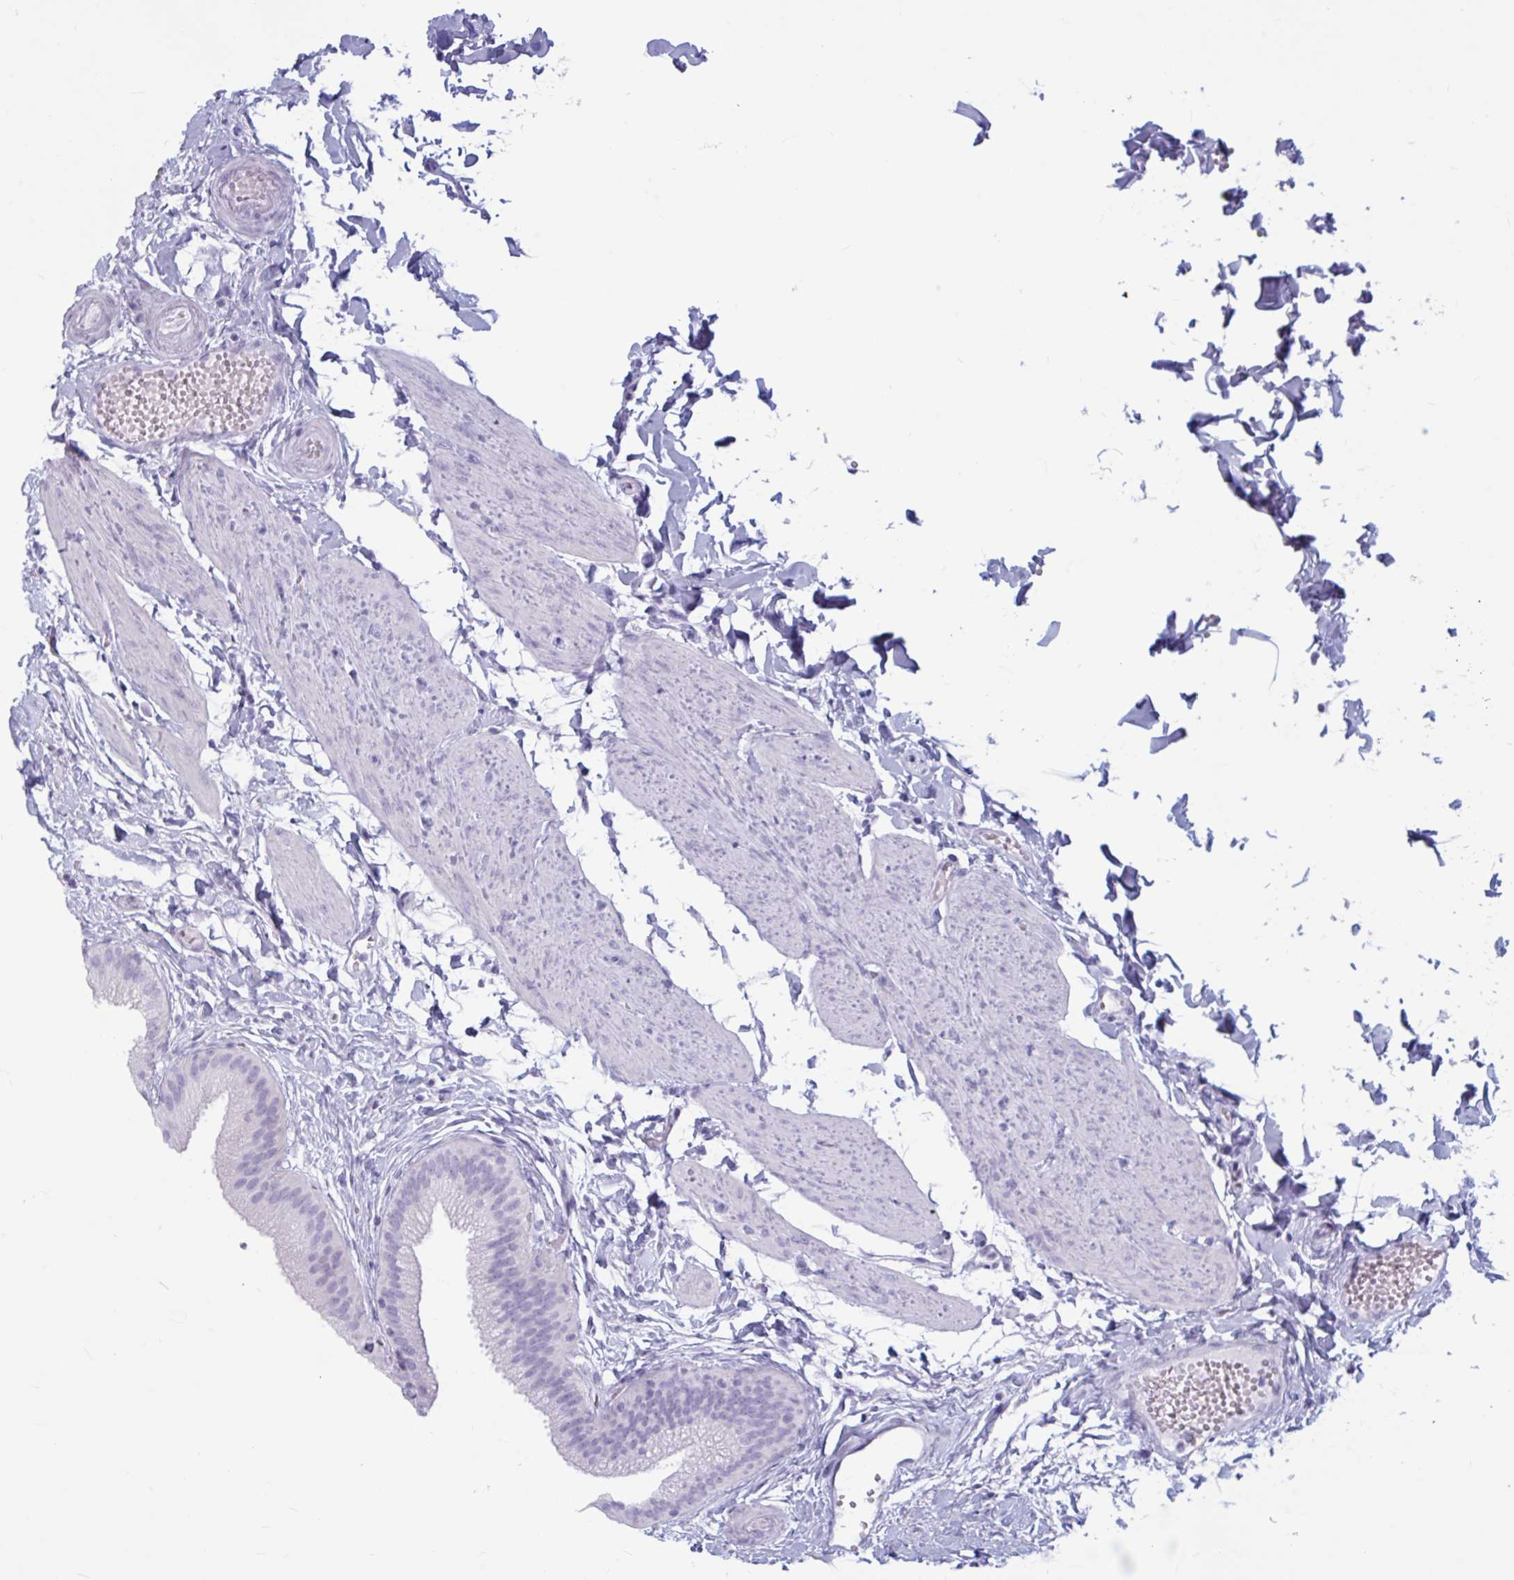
{"staining": {"intensity": "negative", "quantity": "none", "location": "none"}, "tissue": "gallbladder", "cell_type": "Glandular cells", "image_type": "normal", "snomed": [{"axis": "morphology", "description": "Normal tissue, NOS"}, {"axis": "topography", "description": "Gallbladder"}], "caption": "Immunohistochemistry (IHC) micrograph of benign gallbladder: gallbladder stained with DAB reveals no significant protein expression in glandular cells. (Immunohistochemistry, brightfield microscopy, high magnification).", "gene": "BBS10", "patient": {"sex": "female", "age": 63}}